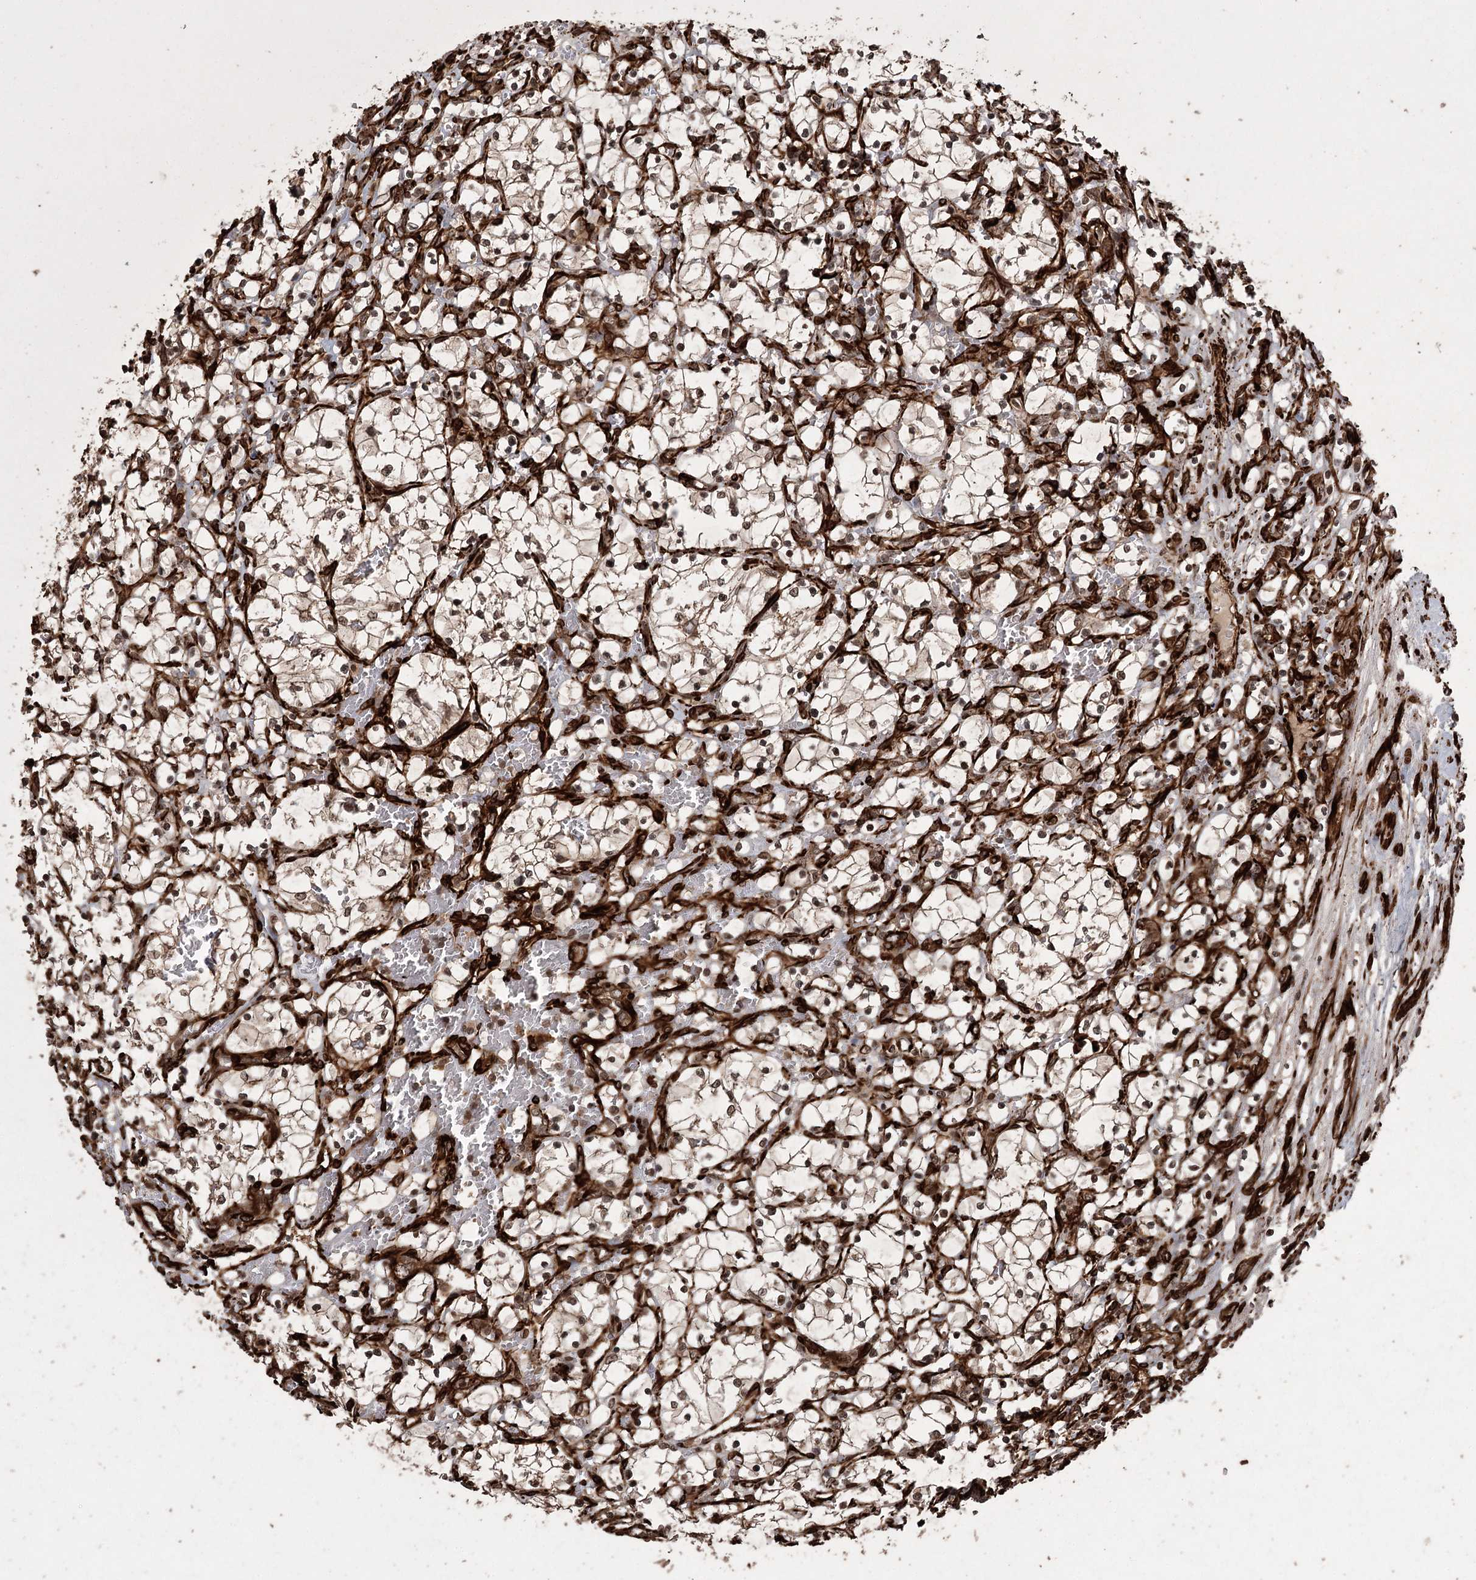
{"staining": {"intensity": "moderate", "quantity": "<25%", "location": "nuclear"}, "tissue": "renal cancer", "cell_type": "Tumor cells", "image_type": "cancer", "snomed": [{"axis": "morphology", "description": "Adenocarcinoma, NOS"}, {"axis": "topography", "description": "Kidney"}], "caption": "The histopathology image demonstrates staining of renal cancer, revealing moderate nuclear protein expression (brown color) within tumor cells.", "gene": "RPAP3", "patient": {"sex": "female", "age": 69}}